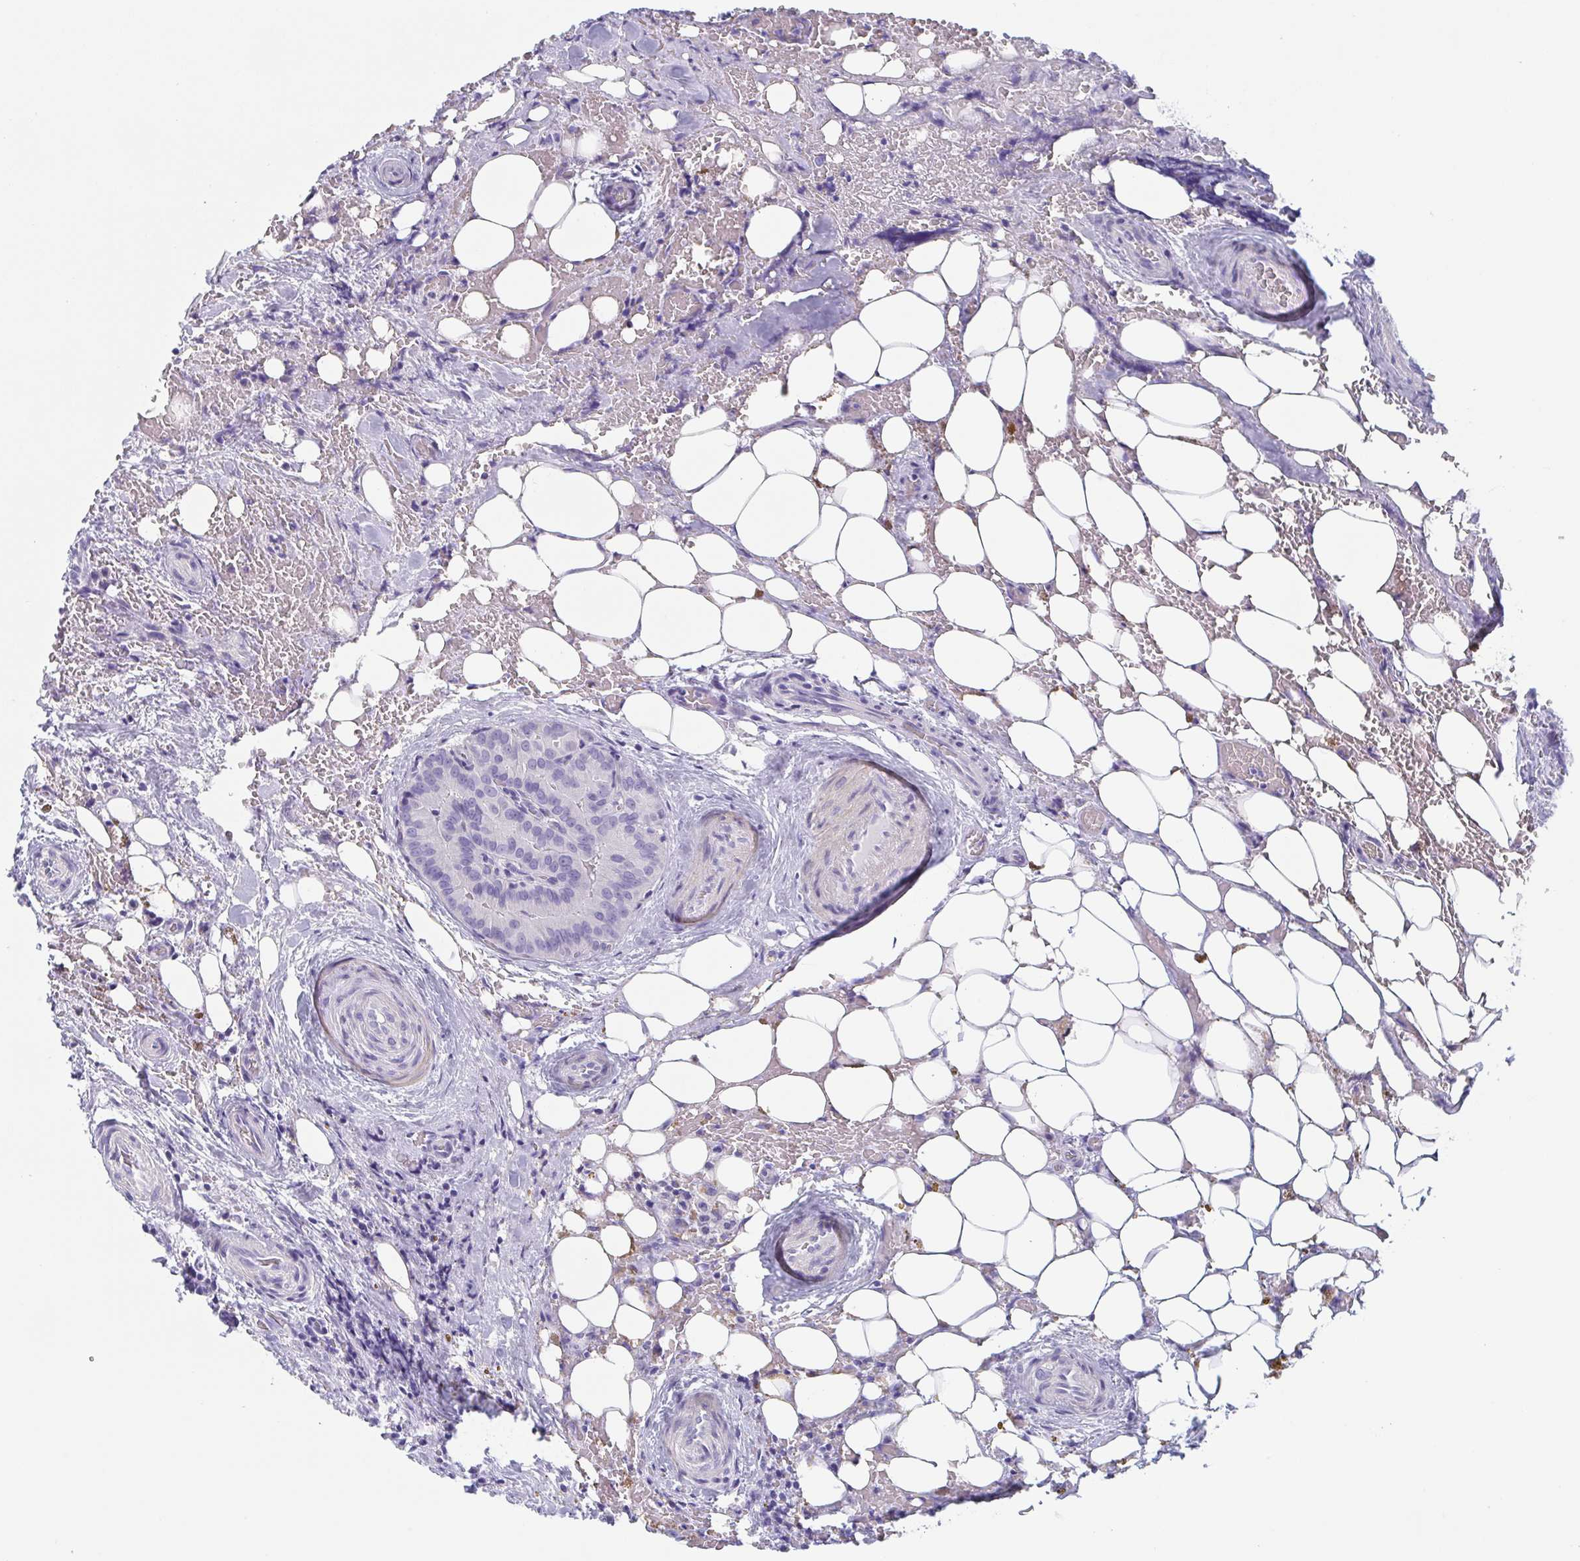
{"staining": {"intensity": "negative", "quantity": "none", "location": "none"}, "tissue": "thyroid cancer", "cell_type": "Tumor cells", "image_type": "cancer", "snomed": [{"axis": "morphology", "description": "Papillary adenocarcinoma, NOS"}, {"axis": "topography", "description": "Thyroid gland"}], "caption": "This is a histopathology image of immunohistochemistry (IHC) staining of thyroid papillary adenocarcinoma, which shows no positivity in tumor cells.", "gene": "TAGLN3", "patient": {"sex": "male", "age": 61}}